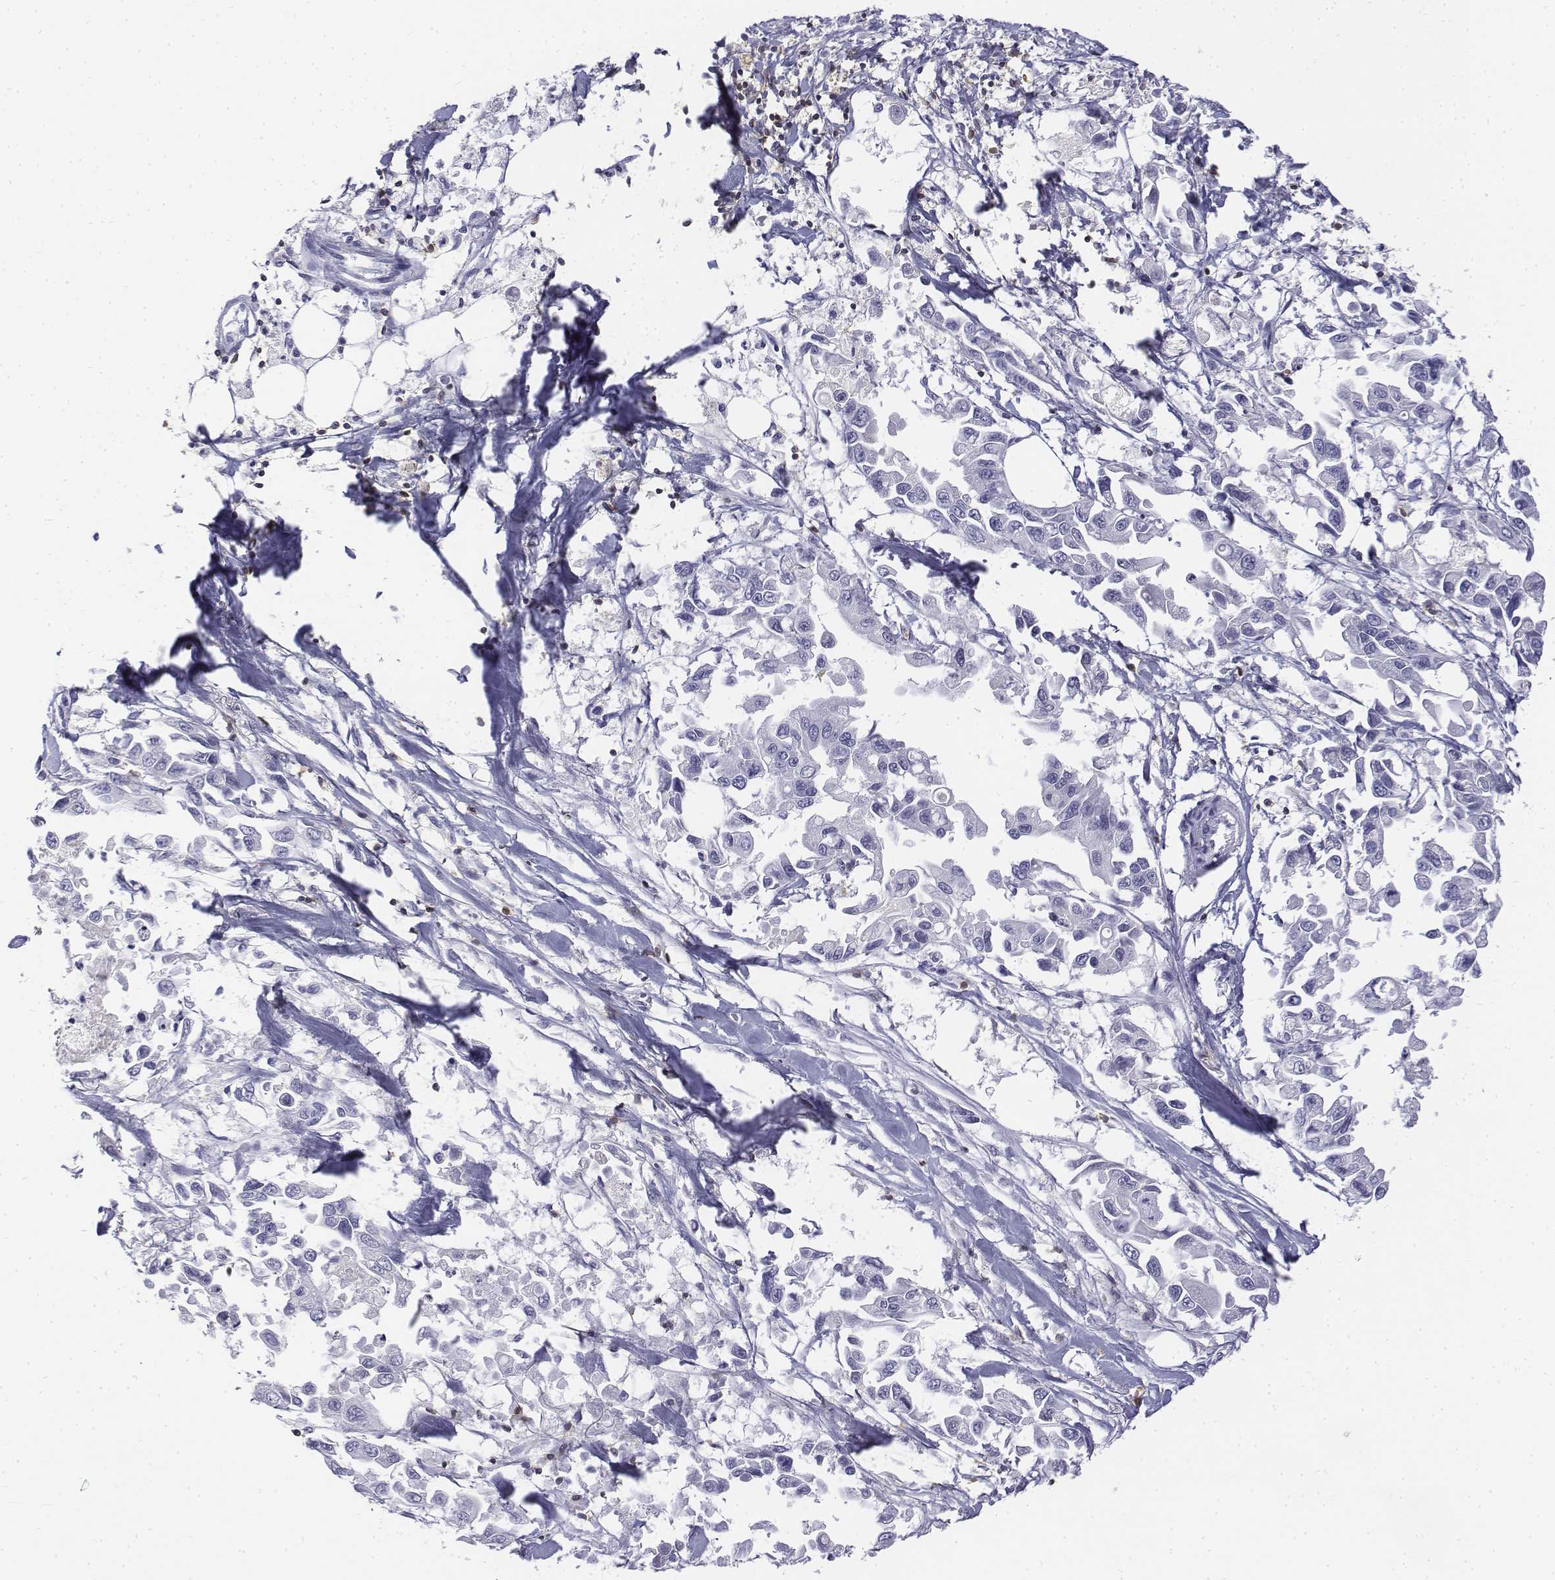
{"staining": {"intensity": "negative", "quantity": "none", "location": "none"}, "tissue": "pancreatic cancer", "cell_type": "Tumor cells", "image_type": "cancer", "snomed": [{"axis": "morphology", "description": "Adenocarcinoma, NOS"}, {"axis": "topography", "description": "Pancreas"}], "caption": "Image shows no protein expression in tumor cells of pancreatic adenocarcinoma tissue. (Brightfield microscopy of DAB (3,3'-diaminobenzidine) immunohistochemistry at high magnification).", "gene": "CD3E", "patient": {"sex": "female", "age": 83}}